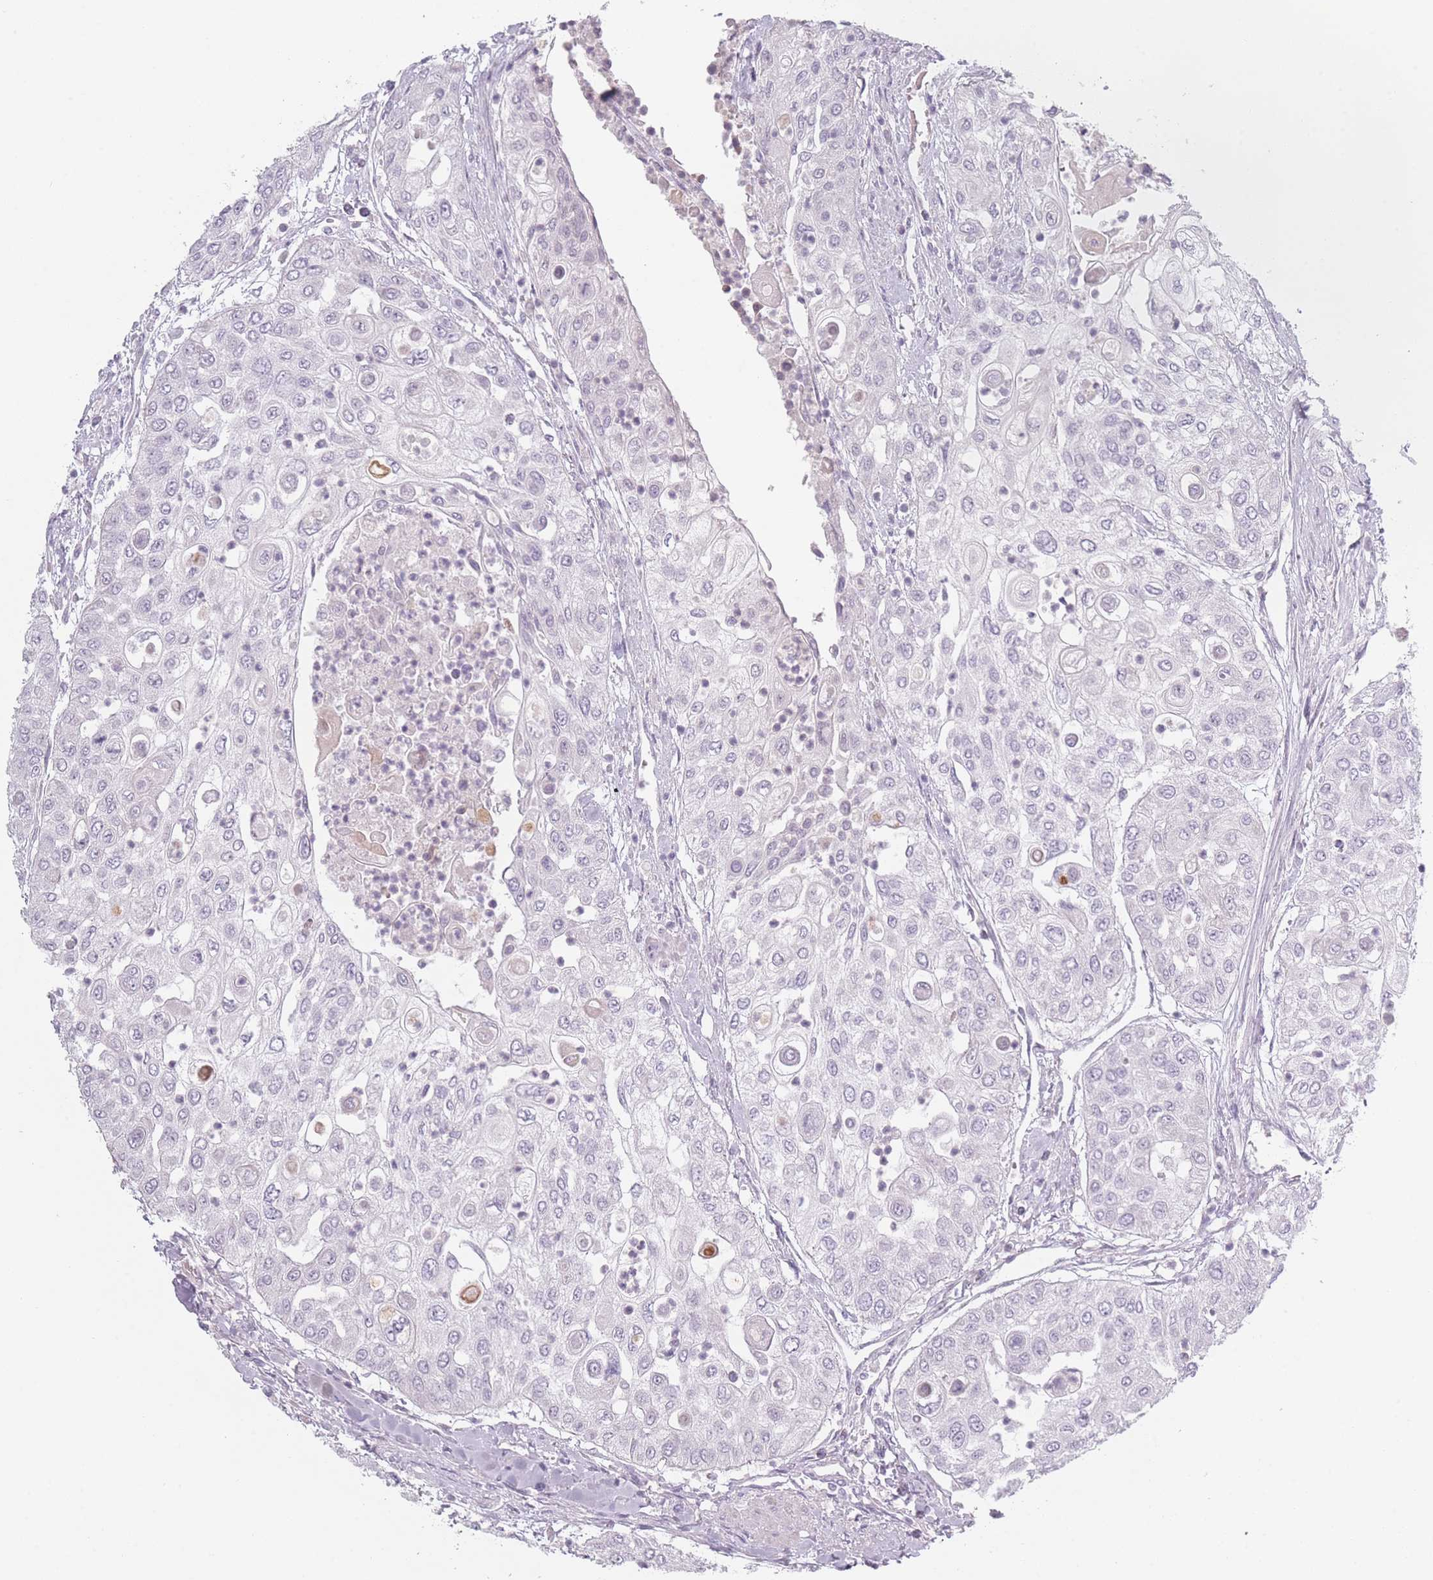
{"staining": {"intensity": "negative", "quantity": "none", "location": "none"}, "tissue": "urothelial cancer", "cell_type": "Tumor cells", "image_type": "cancer", "snomed": [{"axis": "morphology", "description": "Urothelial carcinoma, High grade"}, {"axis": "topography", "description": "Urinary bladder"}], "caption": "Immunohistochemical staining of urothelial carcinoma (high-grade) exhibits no significant staining in tumor cells.", "gene": "RASL10B", "patient": {"sex": "female", "age": 79}}